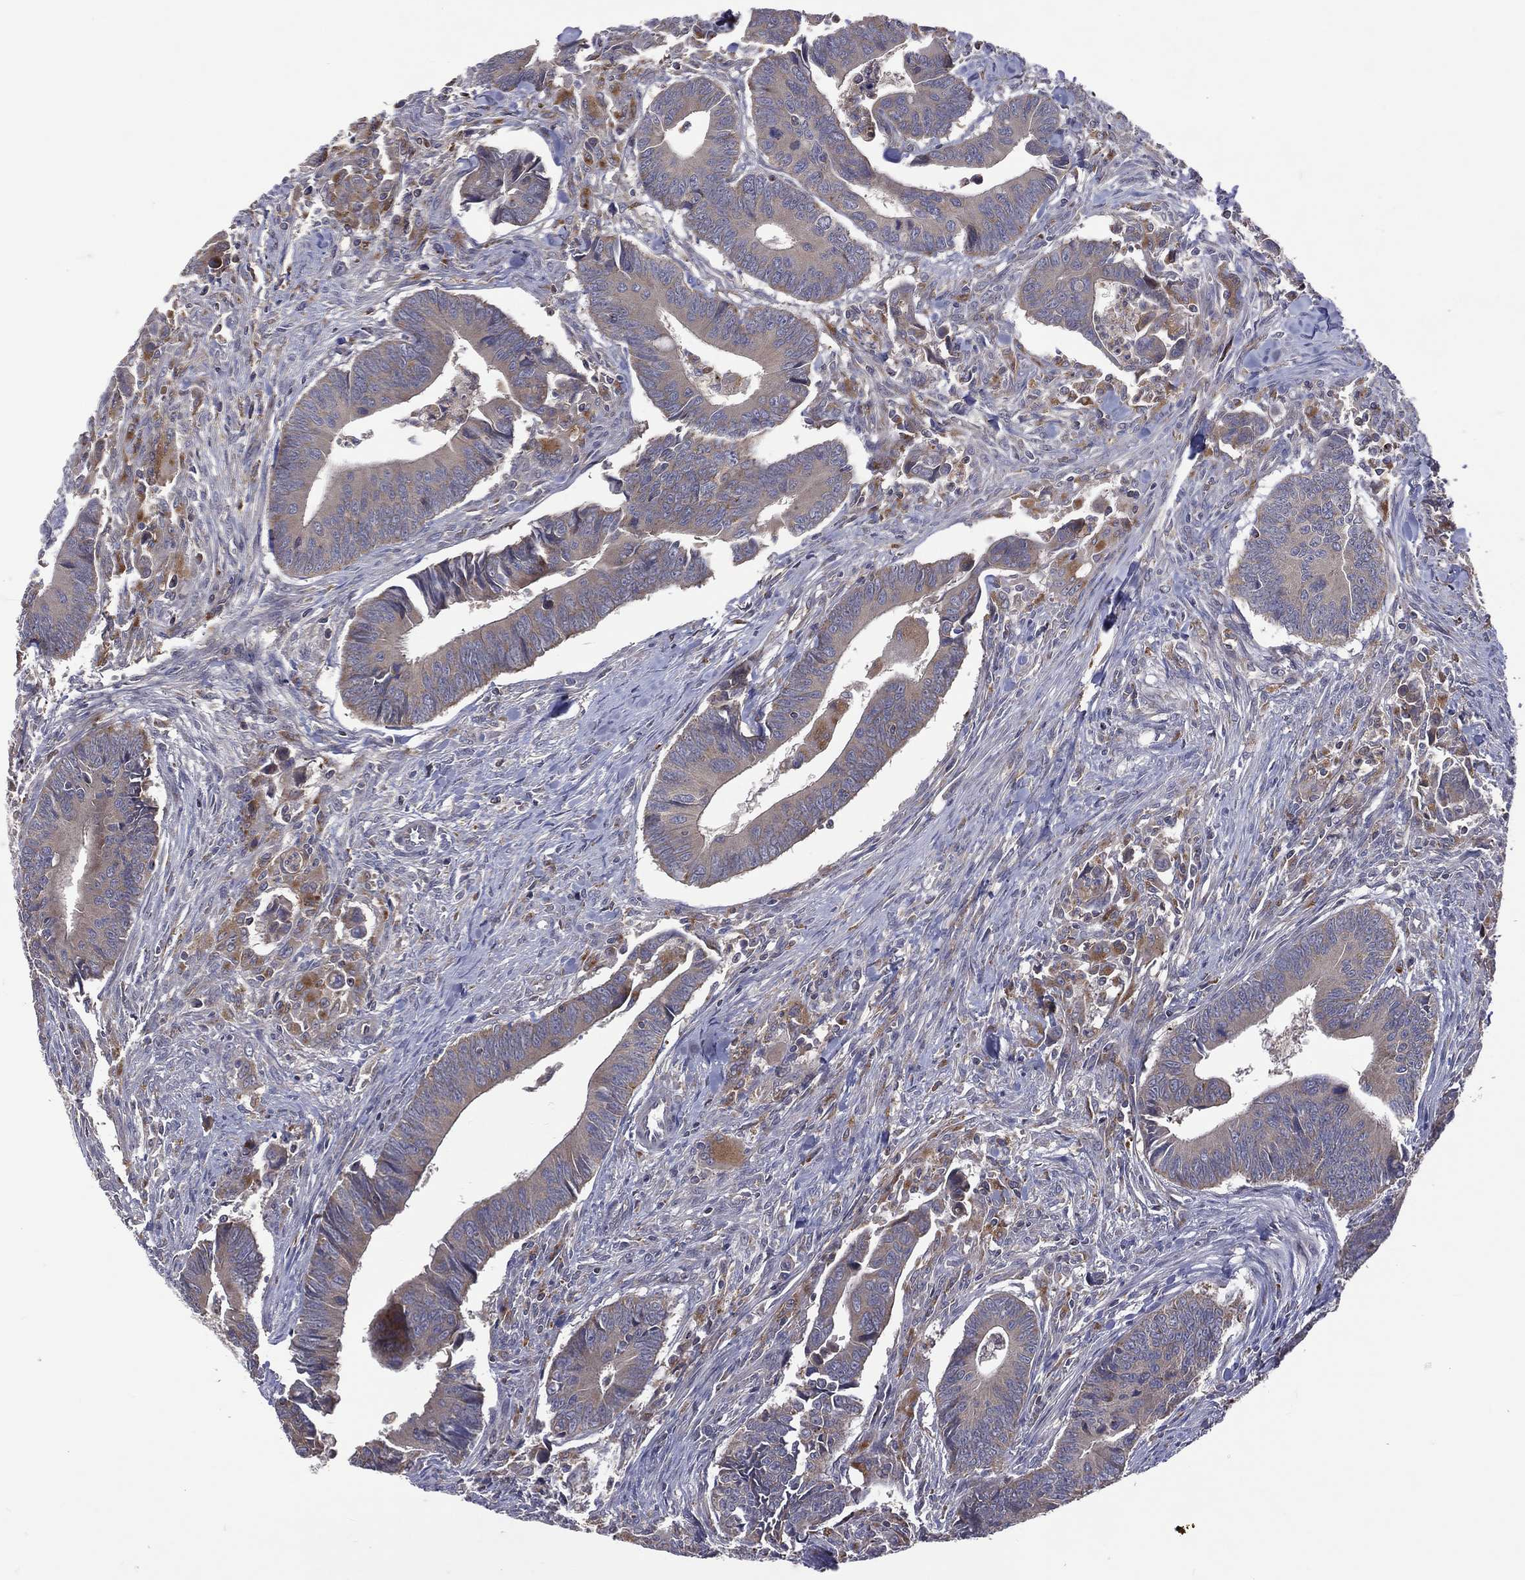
{"staining": {"intensity": "weak", "quantity": "25%-75%", "location": "cytoplasmic/membranous"}, "tissue": "colorectal cancer", "cell_type": "Tumor cells", "image_type": "cancer", "snomed": [{"axis": "morphology", "description": "Adenocarcinoma, NOS"}, {"axis": "topography", "description": "Rectum"}], "caption": "An immunohistochemistry micrograph of tumor tissue is shown. Protein staining in brown labels weak cytoplasmic/membranous positivity in colorectal cancer within tumor cells. The staining was performed using DAB (3,3'-diaminobenzidine), with brown indicating positive protein expression. Nuclei are stained blue with hematoxylin.", "gene": "STARD3", "patient": {"sex": "male", "age": 67}}